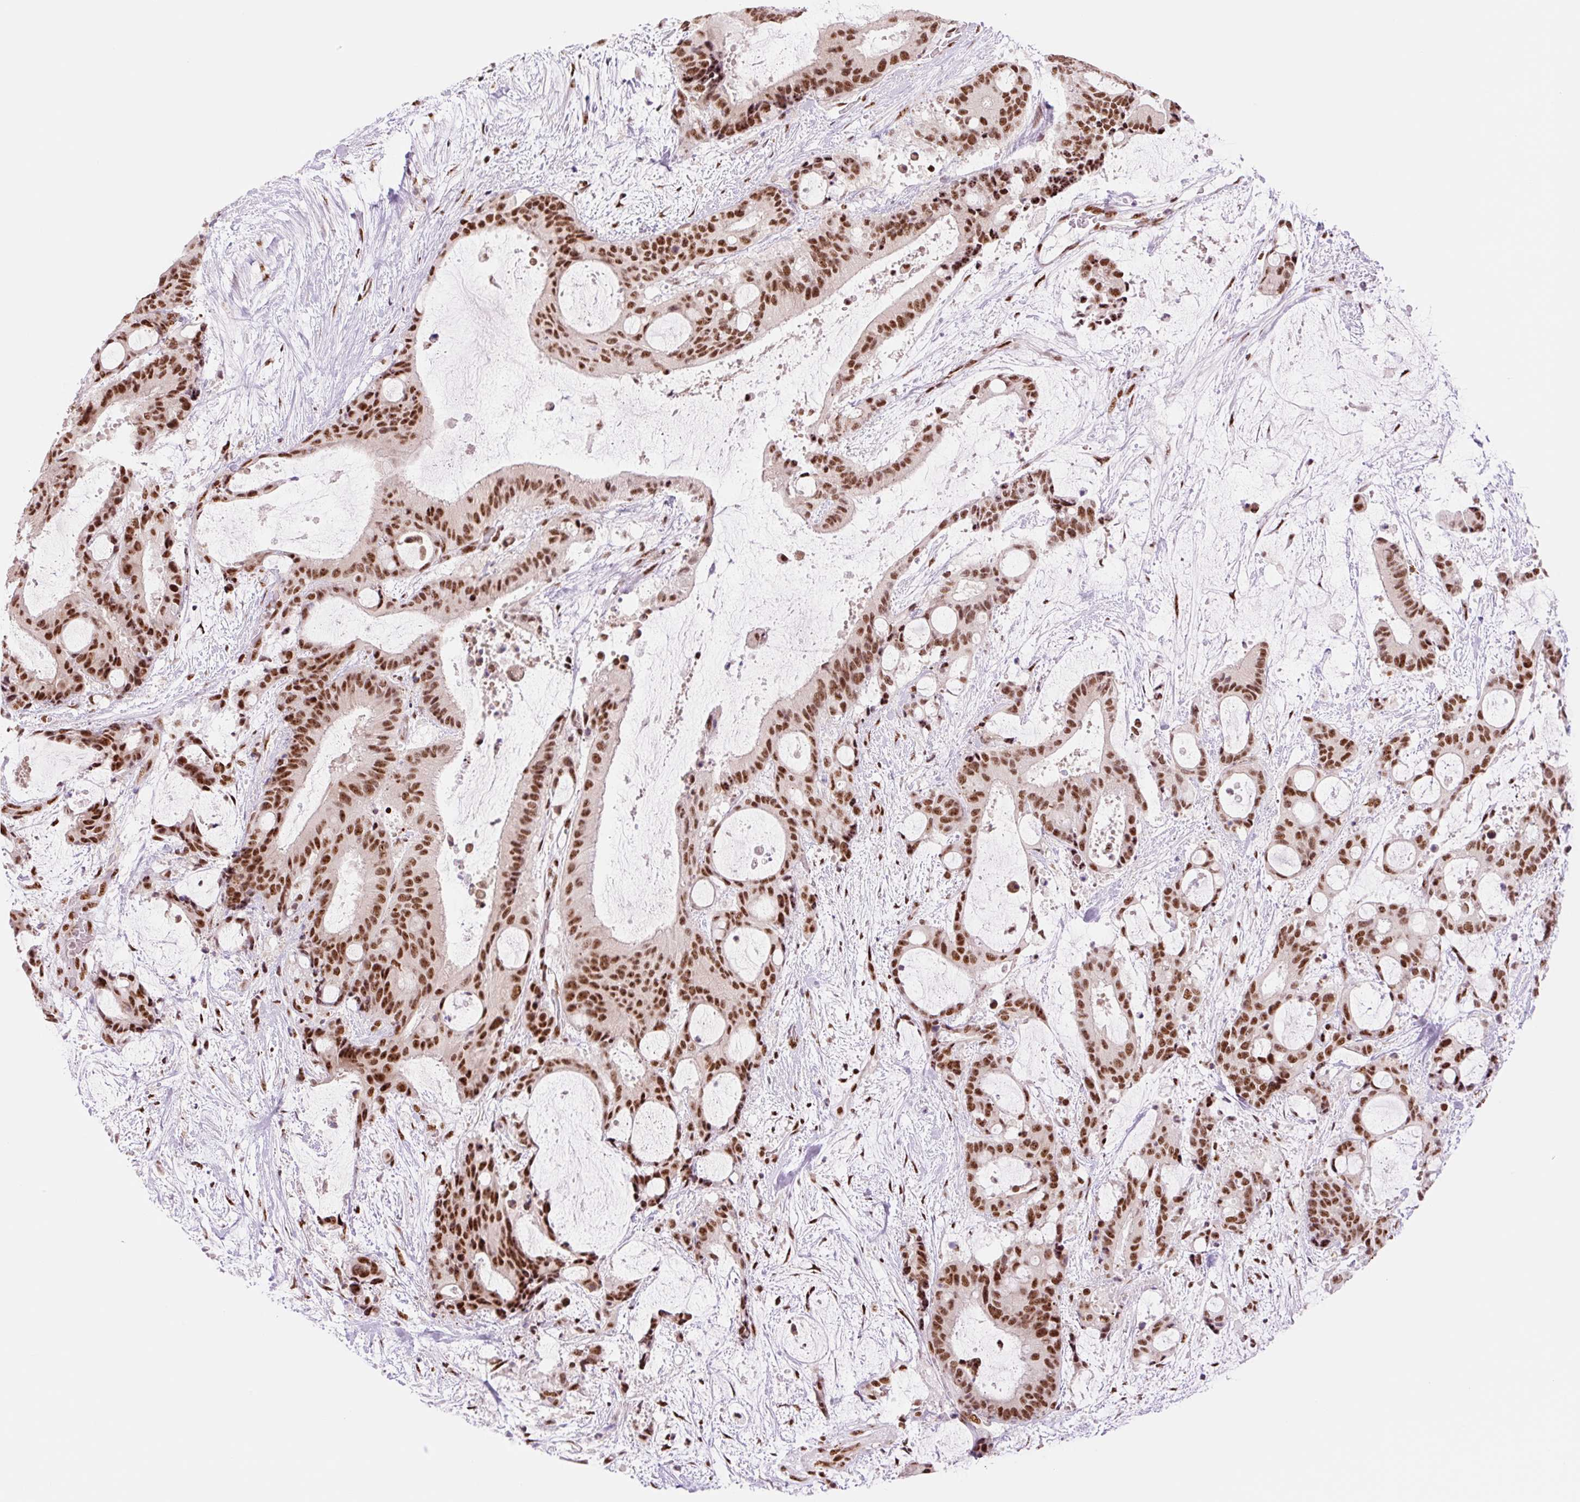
{"staining": {"intensity": "strong", "quantity": ">75%", "location": "nuclear"}, "tissue": "liver cancer", "cell_type": "Tumor cells", "image_type": "cancer", "snomed": [{"axis": "morphology", "description": "Normal tissue, NOS"}, {"axis": "morphology", "description": "Cholangiocarcinoma"}, {"axis": "topography", "description": "Liver"}, {"axis": "topography", "description": "Peripheral nerve tissue"}], "caption": "Protein staining exhibits strong nuclear staining in about >75% of tumor cells in liver cancer (cholangiocarcinoma).", "gene": "PRDM11", "patient": {"sex": "female", "age": 73}}